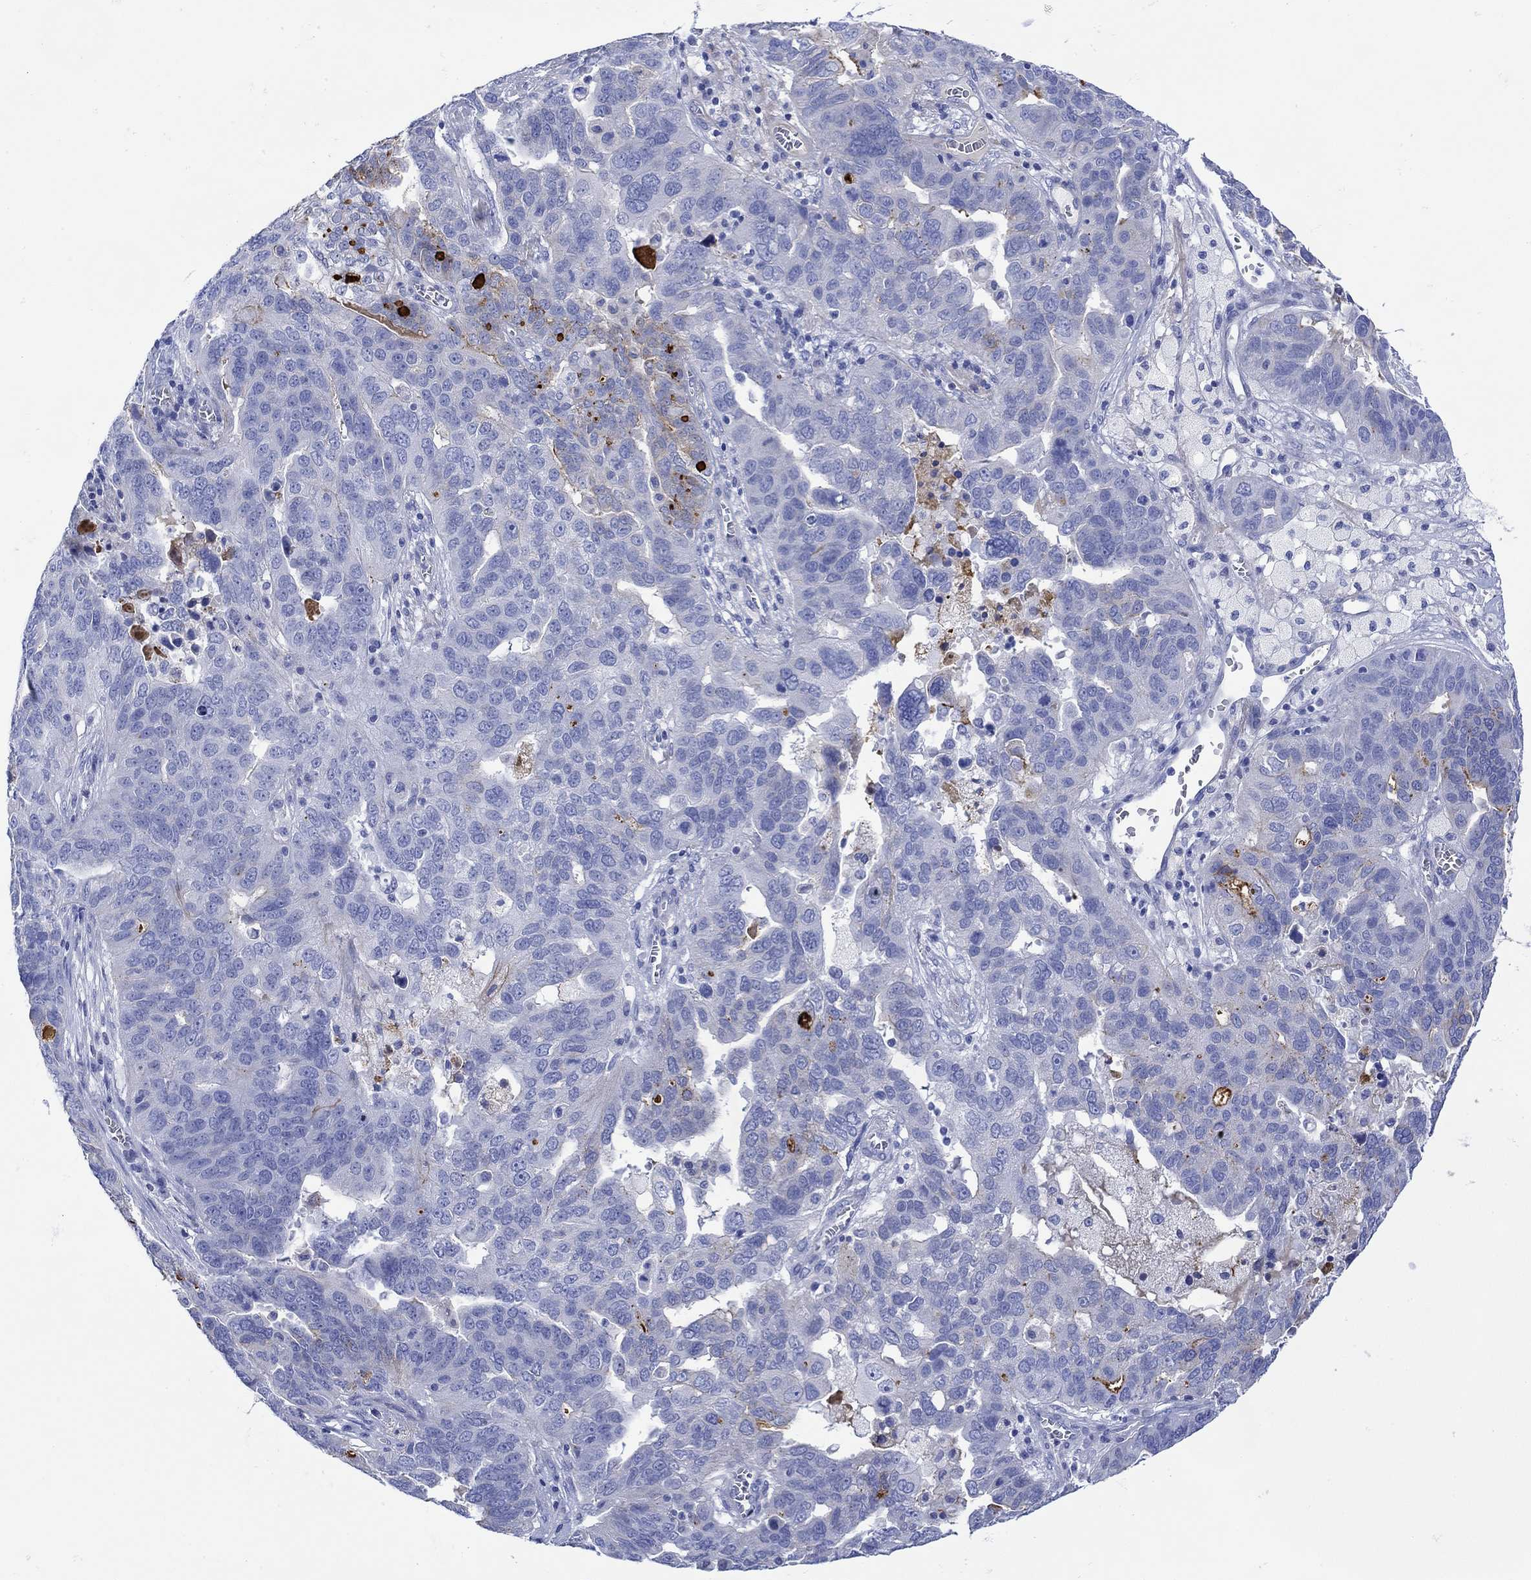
{"staining": {"intensity": "strong", "quantity": "<25%", "location": "cytoplasmic/membranous"}, "tissue": "ovarian cancer", "cell_type": "Tumor cells", "image_type": "cancer", "snomed": [{"axis": "morphology", "description": "Carcinoma, endometroid"}, {"axis": "topography", "description": "Soft tissue"}, {"axis": "topography", "description": "Ovary"}], "caption": "A brown stain highlights strong cytoplasmic/membranous staining of a protein in human endometroid carcinoma (ovarian) tumor cells.", "gene": "ANKMY1", "patient": {"sex": "female", "age": 52}}